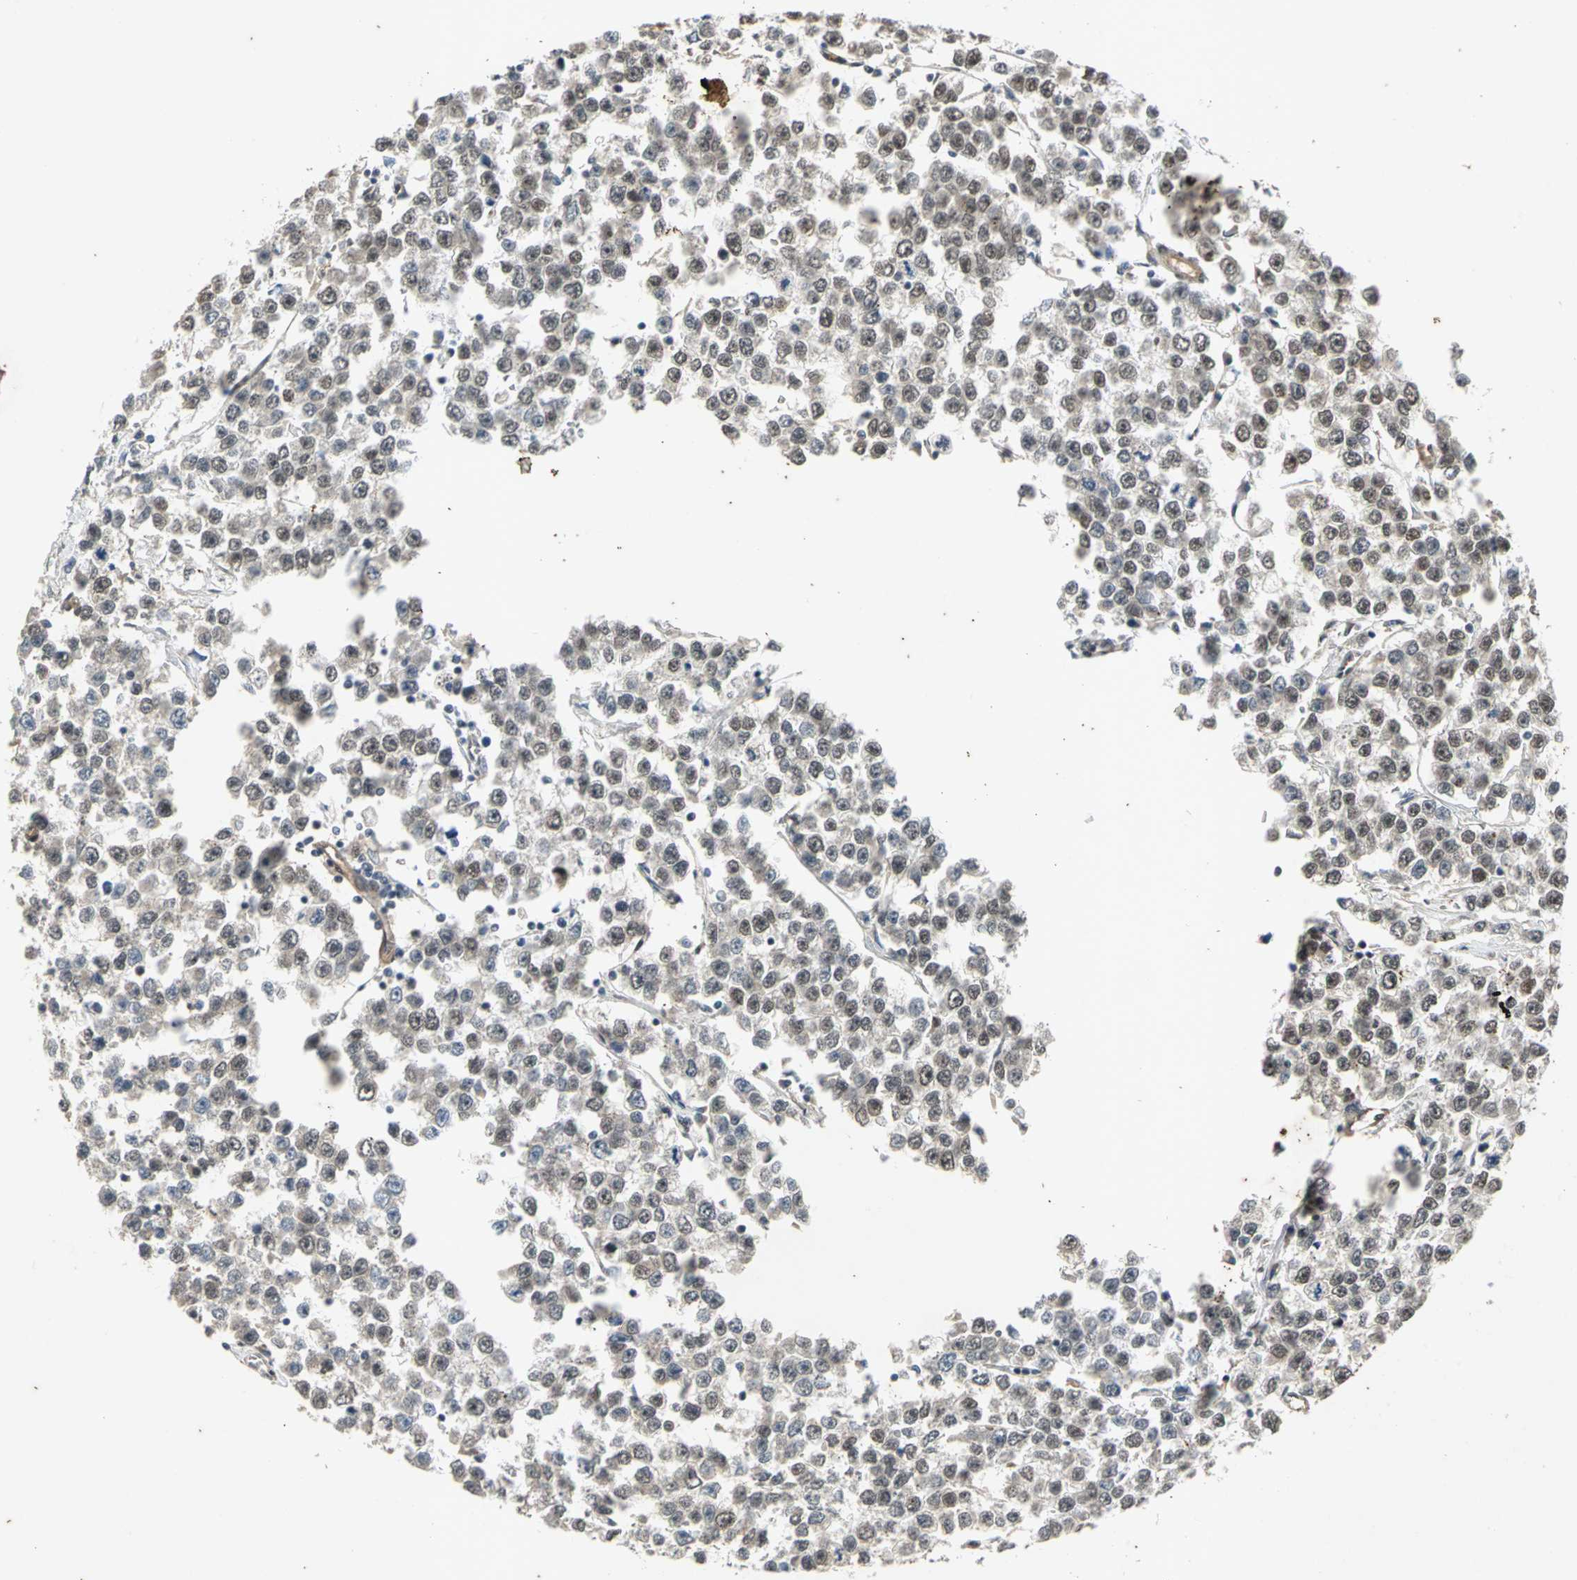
{"staining": {"intensity": "weak", "quantity": ">75%", "location": "nuclear"}, "tissue": "testis cancer", "cell_type": "Tumor cells", "image_type": "cancer", "snomed": [{"axis": "morphology", "description": "Seminoma, NOS"}, {"axis": "morphology", "description": "Carcinoma, Embryonal, NOS"}, {"axis": "topography", "description": "Testis"}], "caption": "An image showing weak nuclear expression in about >75% of tumor cells in seminoma (testis), as visualized by brown immunohistochemical staining.", "gene": "NOTCH3", "patient": {"sex": "male", "age": 52}}